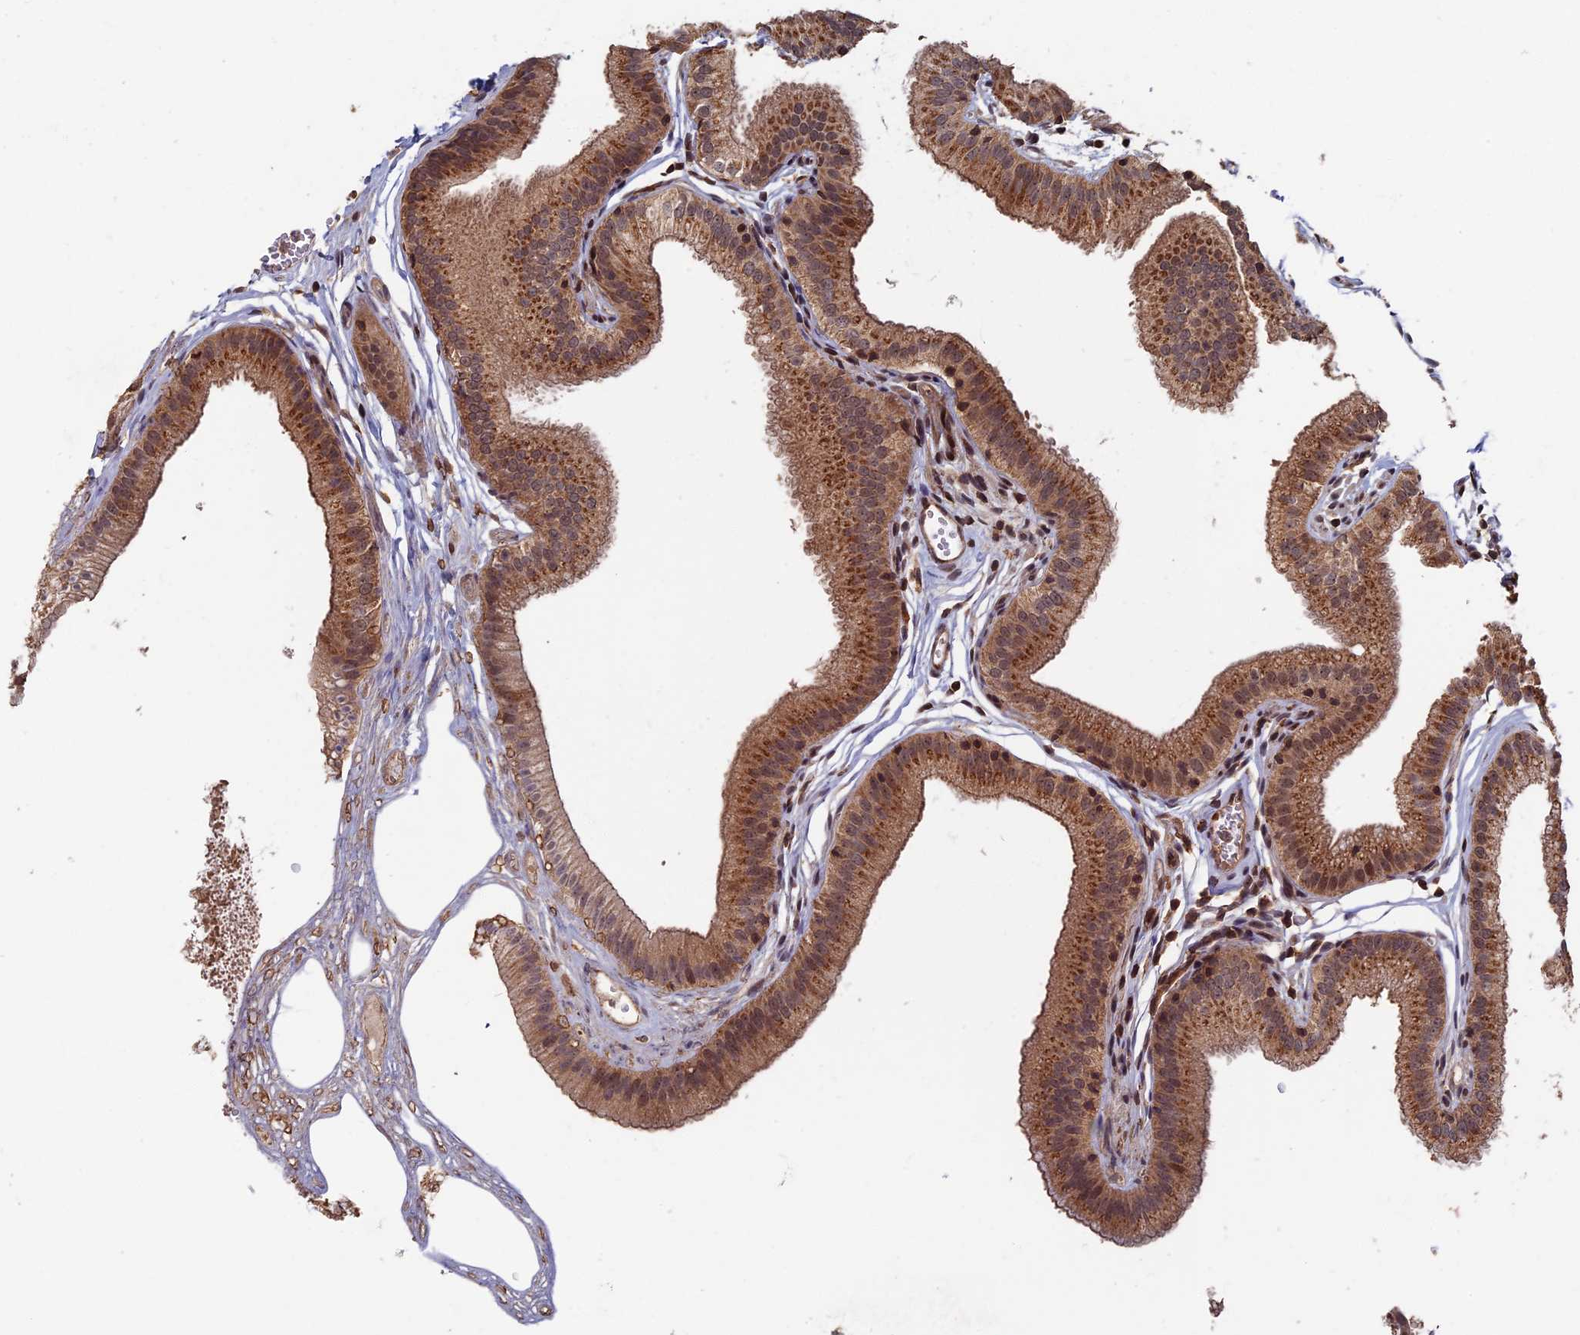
{"staining": {"intensity": "moderate", "quantity": ">75%", "location": "cytoplasmic/membranous"}, "tissue": "gallbladder", "cell_type": "Glandular cells", "image_type": "normal", "snomed": [{"axis": "morphology", "description": "Normal tissue, NOS"}, {"axis": "topography", "description": "Gallbladder"}], "caption": "Unremarkable gallbladder reveals moderate cytoplasmic/membranous expression in approximately >75% of glandular cells.", "gene": "RASGRF1", "patient": {"sex": "female", "age": 54}}